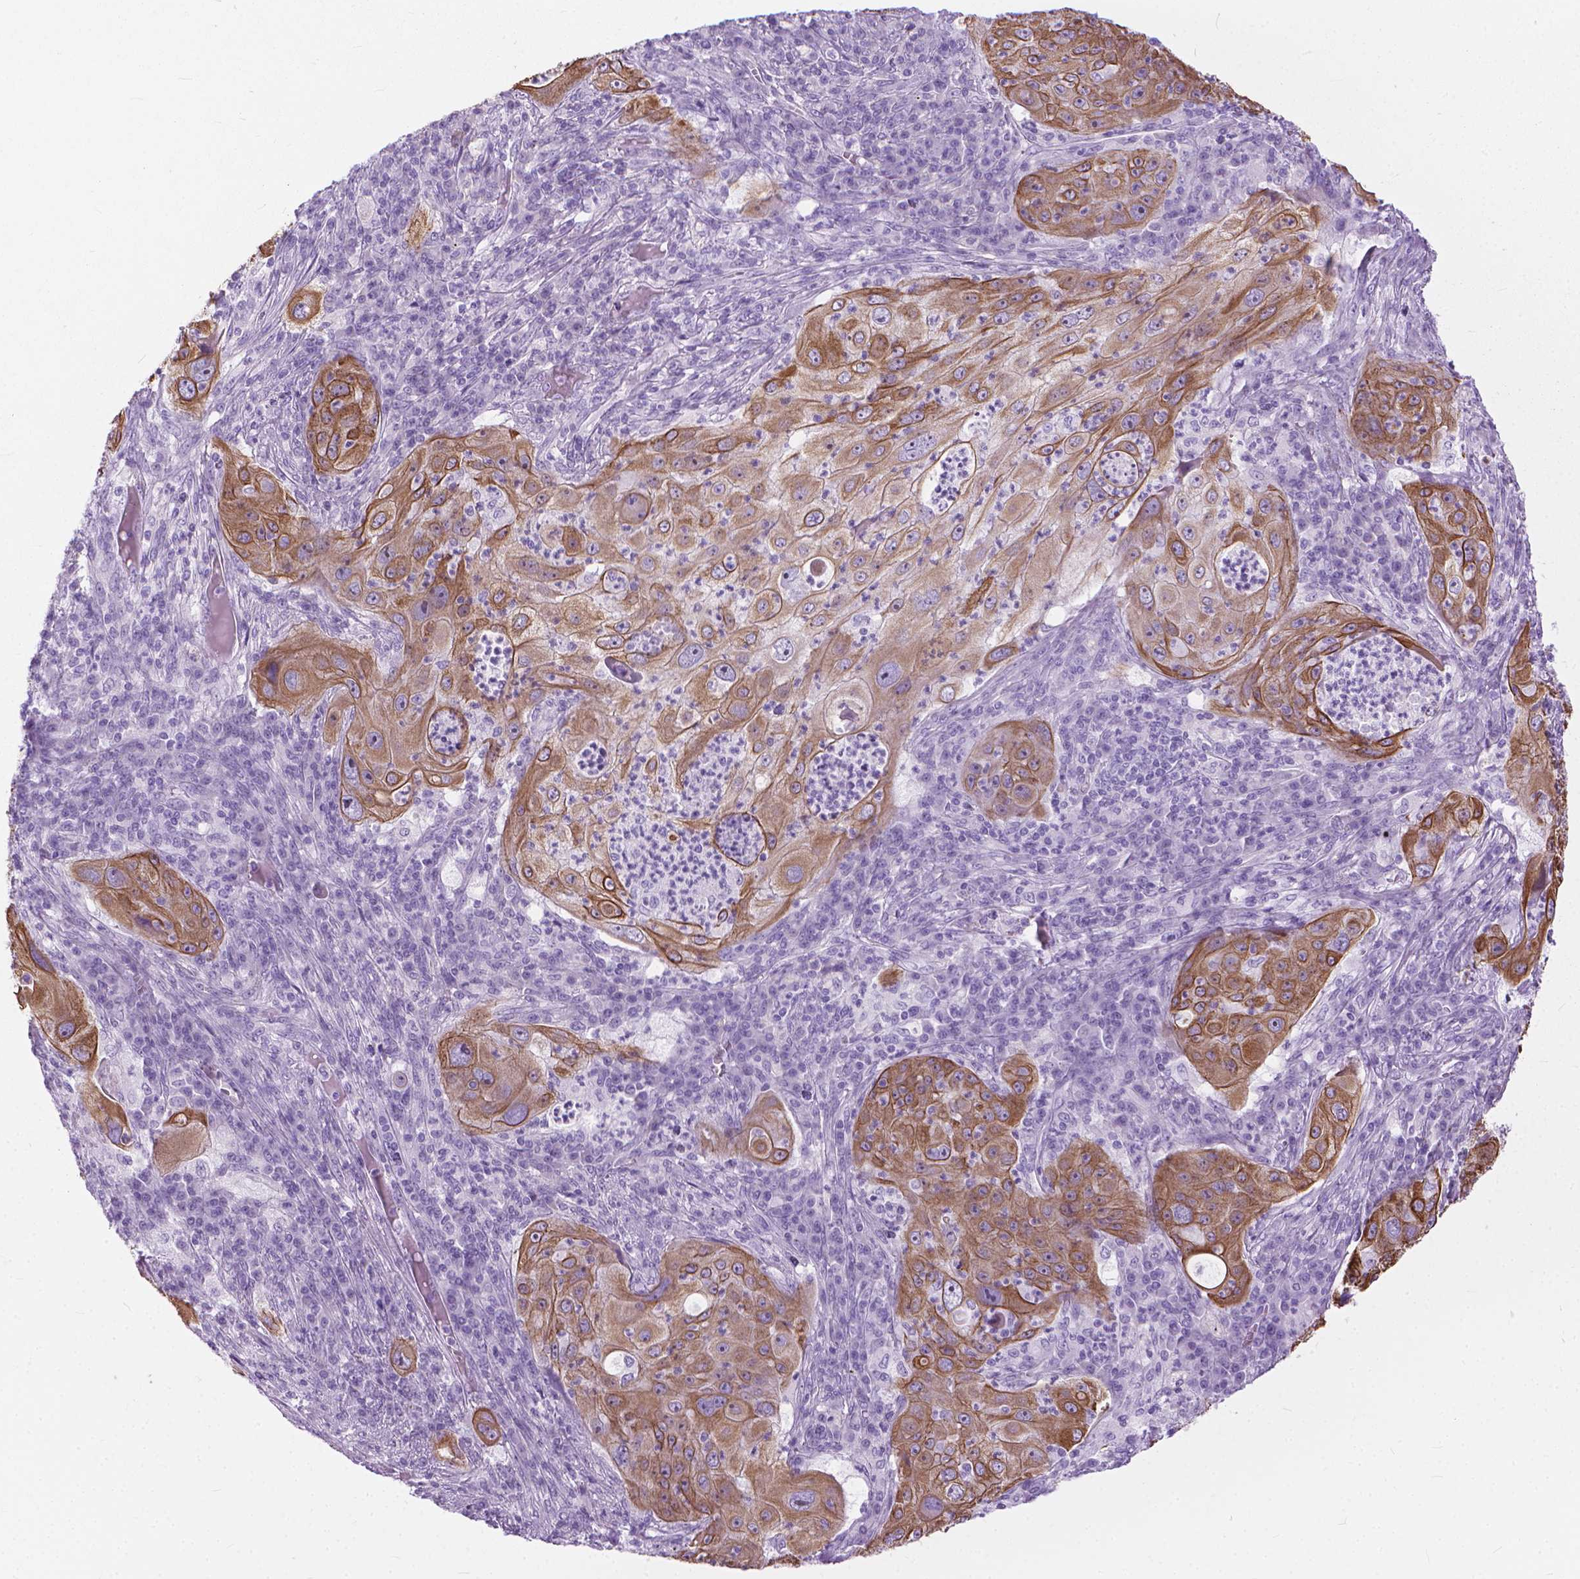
{"staining": {"intensity": "moderate", "quantity": ">75%", "location": "cytoplasmic/membranous"}, "tissue": "lung cancer", "cell_type": "Tumor cells", "image_type": "cancer", "snomed": [{"axis": "morphology", "description": "Squamous cell carcinoma, NOS"}, {"axis": "topography", "description": "Lung"}], "caption": "Protein staining shows moderate cytoplasmic/membranous positivity in approximately >75% of tumor cells in lung cancer (squamous cell carcinoma).", "gene": "HTR2B", "patient": {"sex": "female", "age": 59}}